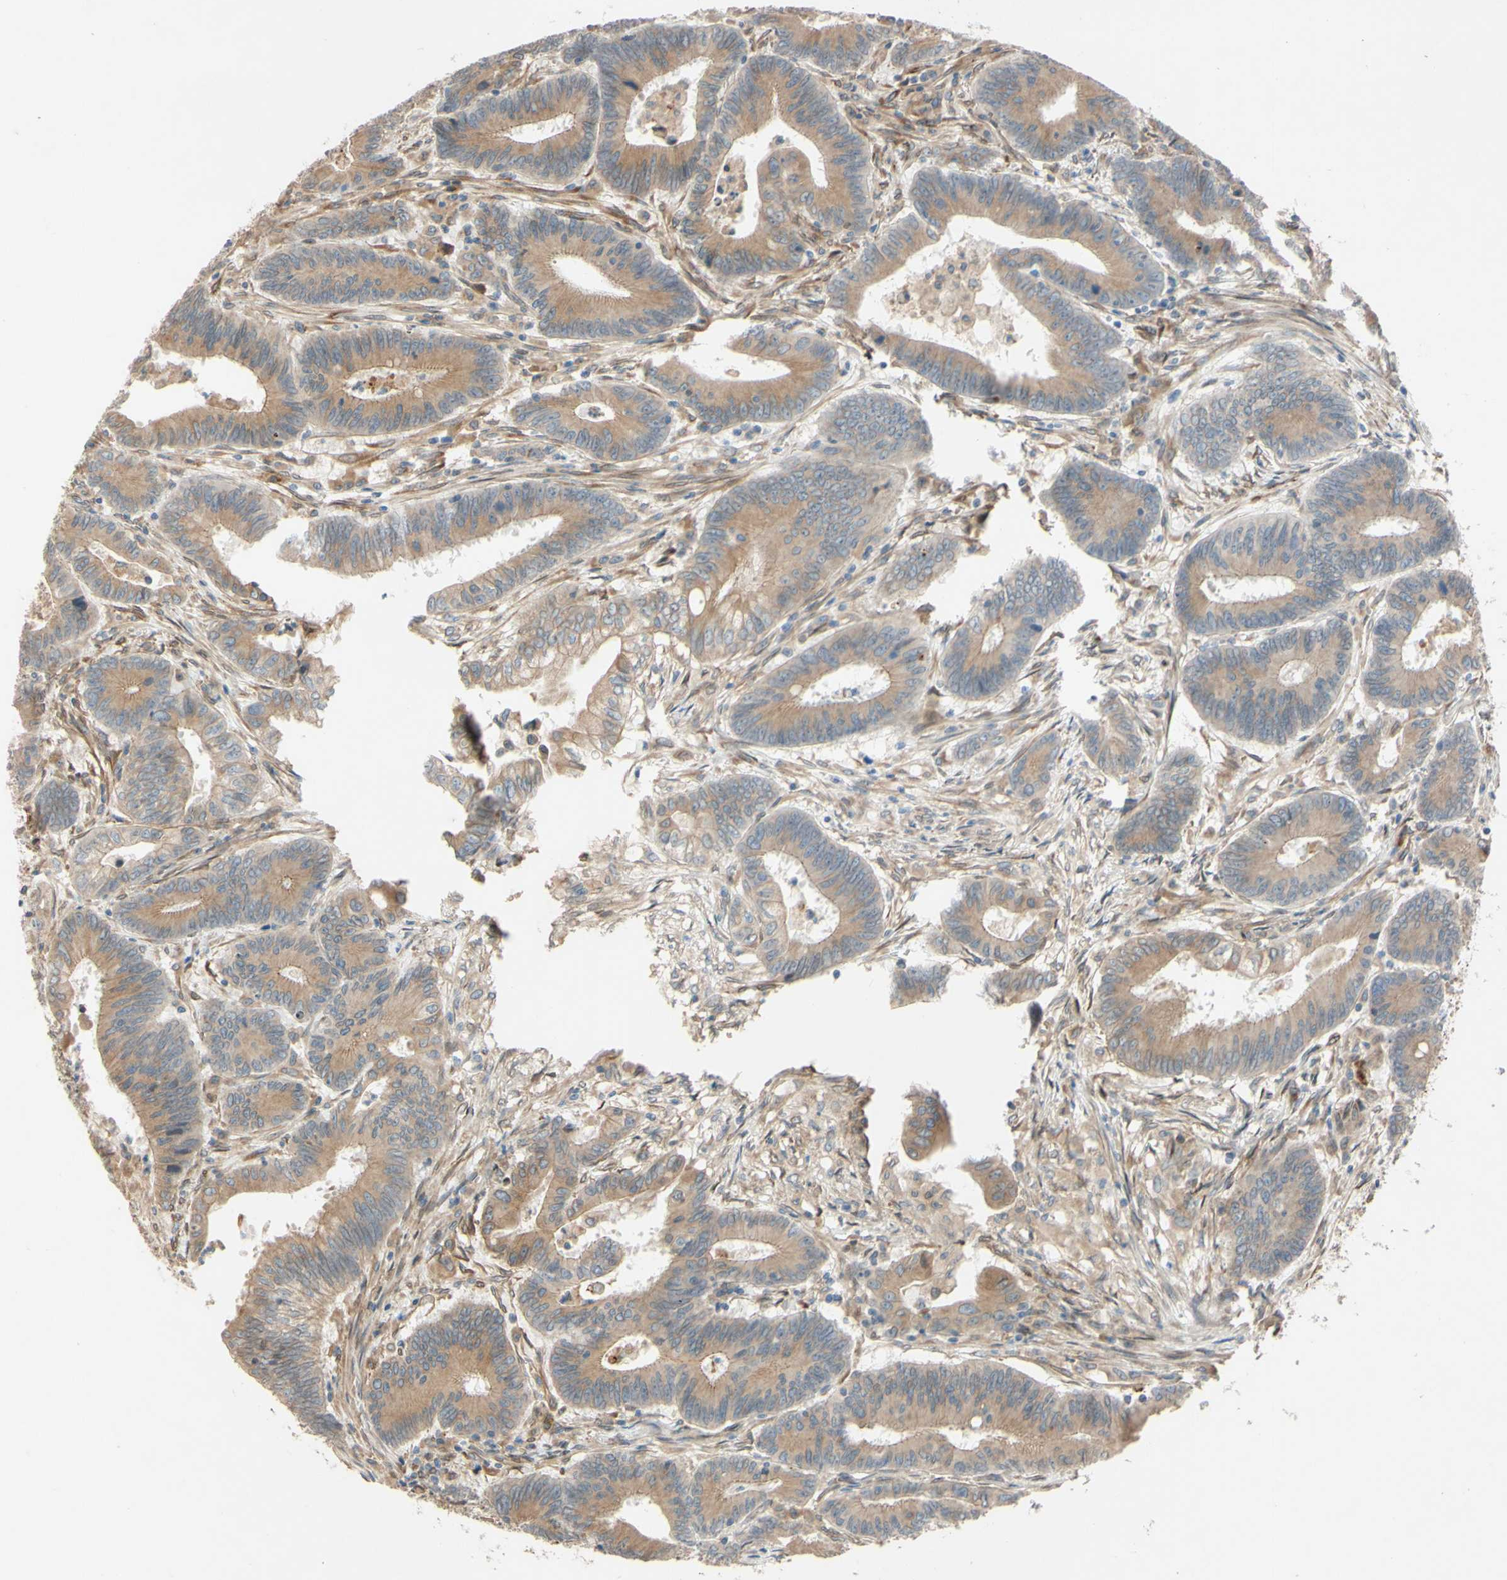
{"staining": {"intensity": "weak", "quantity": ">75%", "location": "cytoplasmic/membranous"}, "tissue": "colorectal cancer", "cell_type": "Tumor cells", "image_type": "cancer", "snomed": [{"axis": "morphology", "description": "Adenocarcinoma, NOS"}, {"axis": "topography", "description": "Colon"}], "caption": "IHC (DAB (3,3'-diaminobenzidine)) staining of colorectal adenocarcinoma demonstrates weak cytoplasmic/membranous protein positivity in about >75% of tumor cells.", "gene": "PTPRU", "patient": {"sex": "male", "age": 45}}